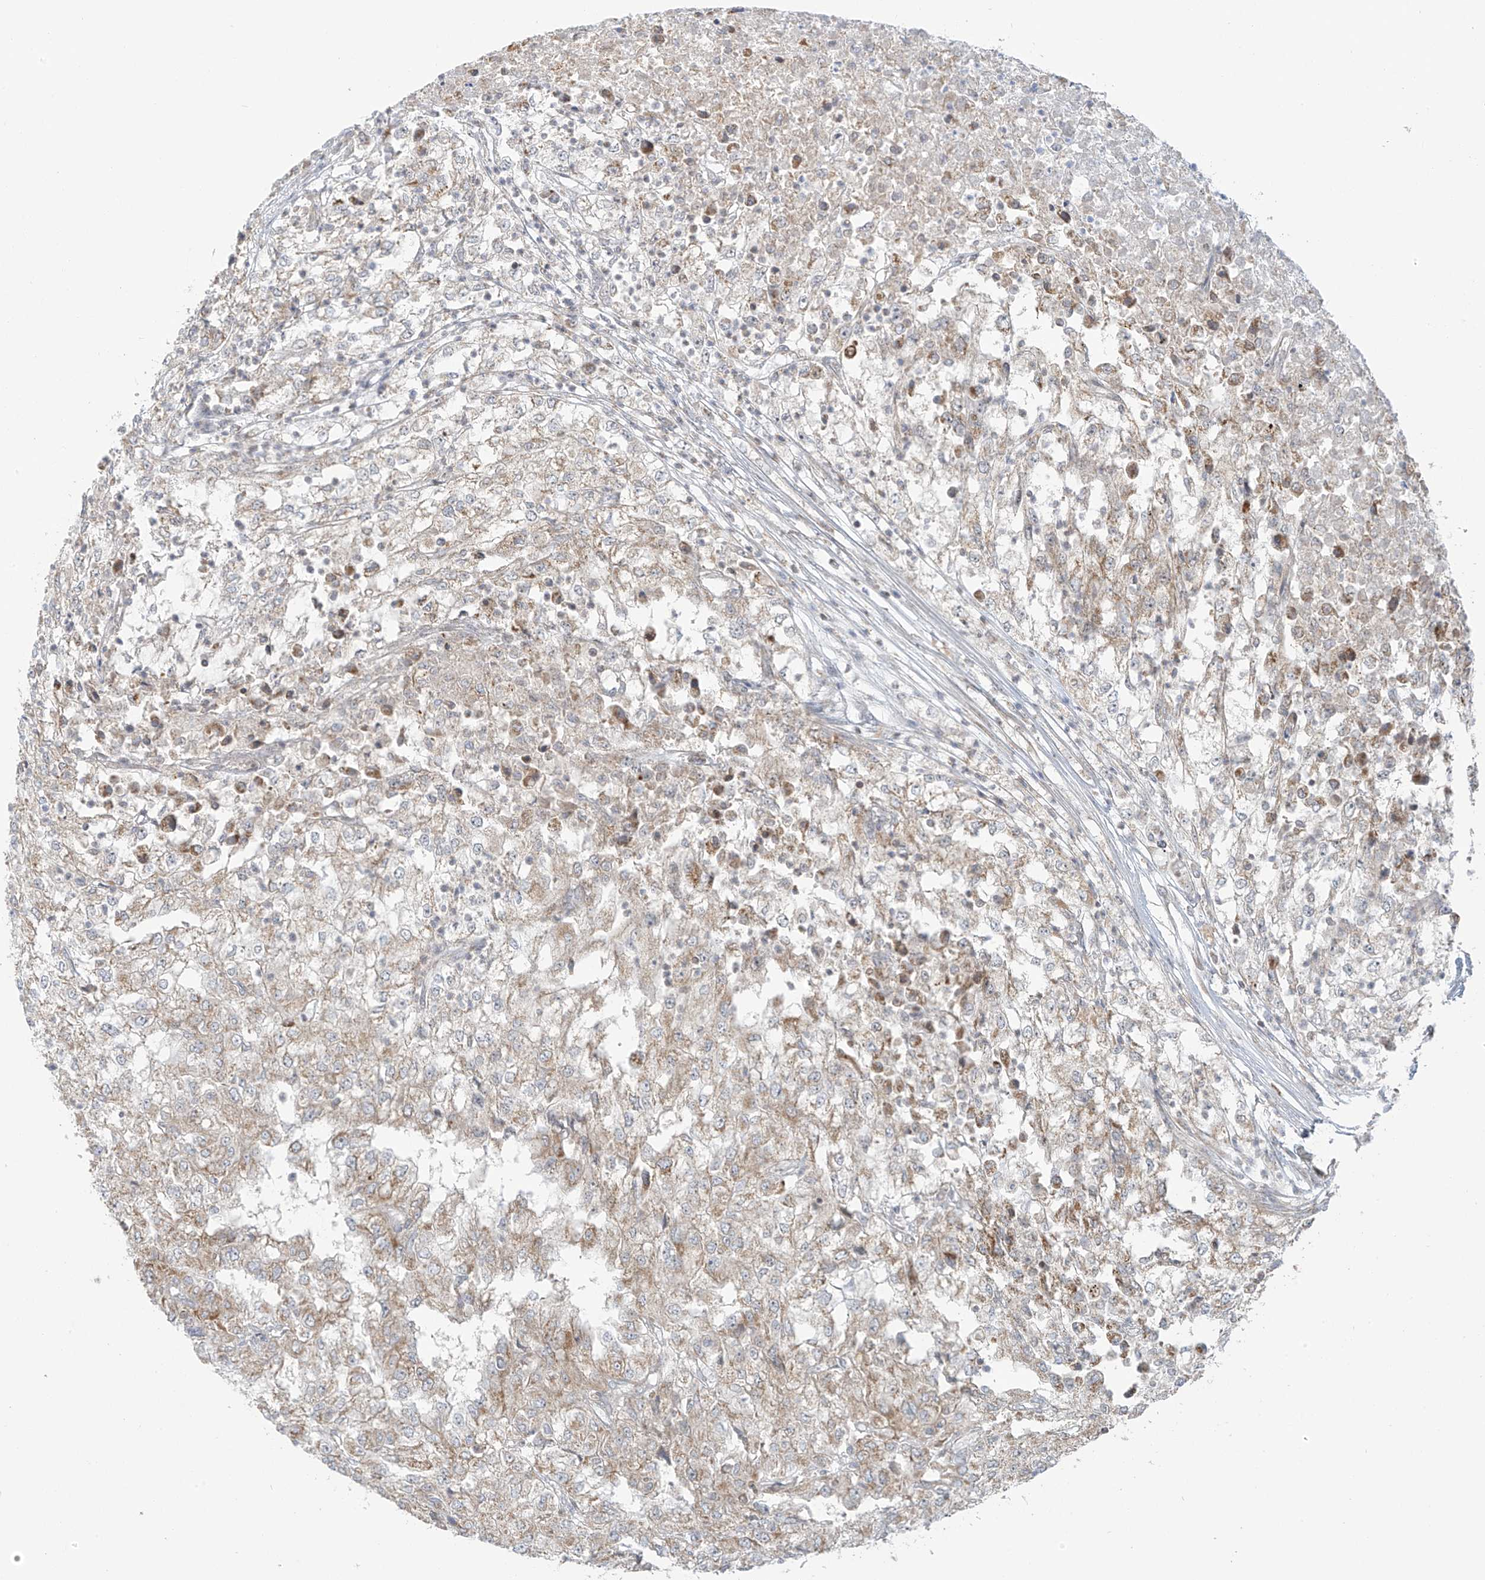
{"staining": {"intensity": "weak", "quantity": "25%-75%", "location": "cytoplasmic/membranous"}, "tissue": "renal cancer", "cell_type": "Tumor cells", "image_type": "cancer", "snomed": [{"axis": "morphology", "description": "Adenocarcinoma, NOS"}, {"axis": "topography", "description": "Kidney"}], "caption": "Brown immunohistochemical staining in renal cancer (adenocarcinoma) shows weak cytoplasmic/membranous positivity in about 25%-75% of tumor cells.", "gene": "HDDC2", "patient": {"sex": "female", "age": 54}}